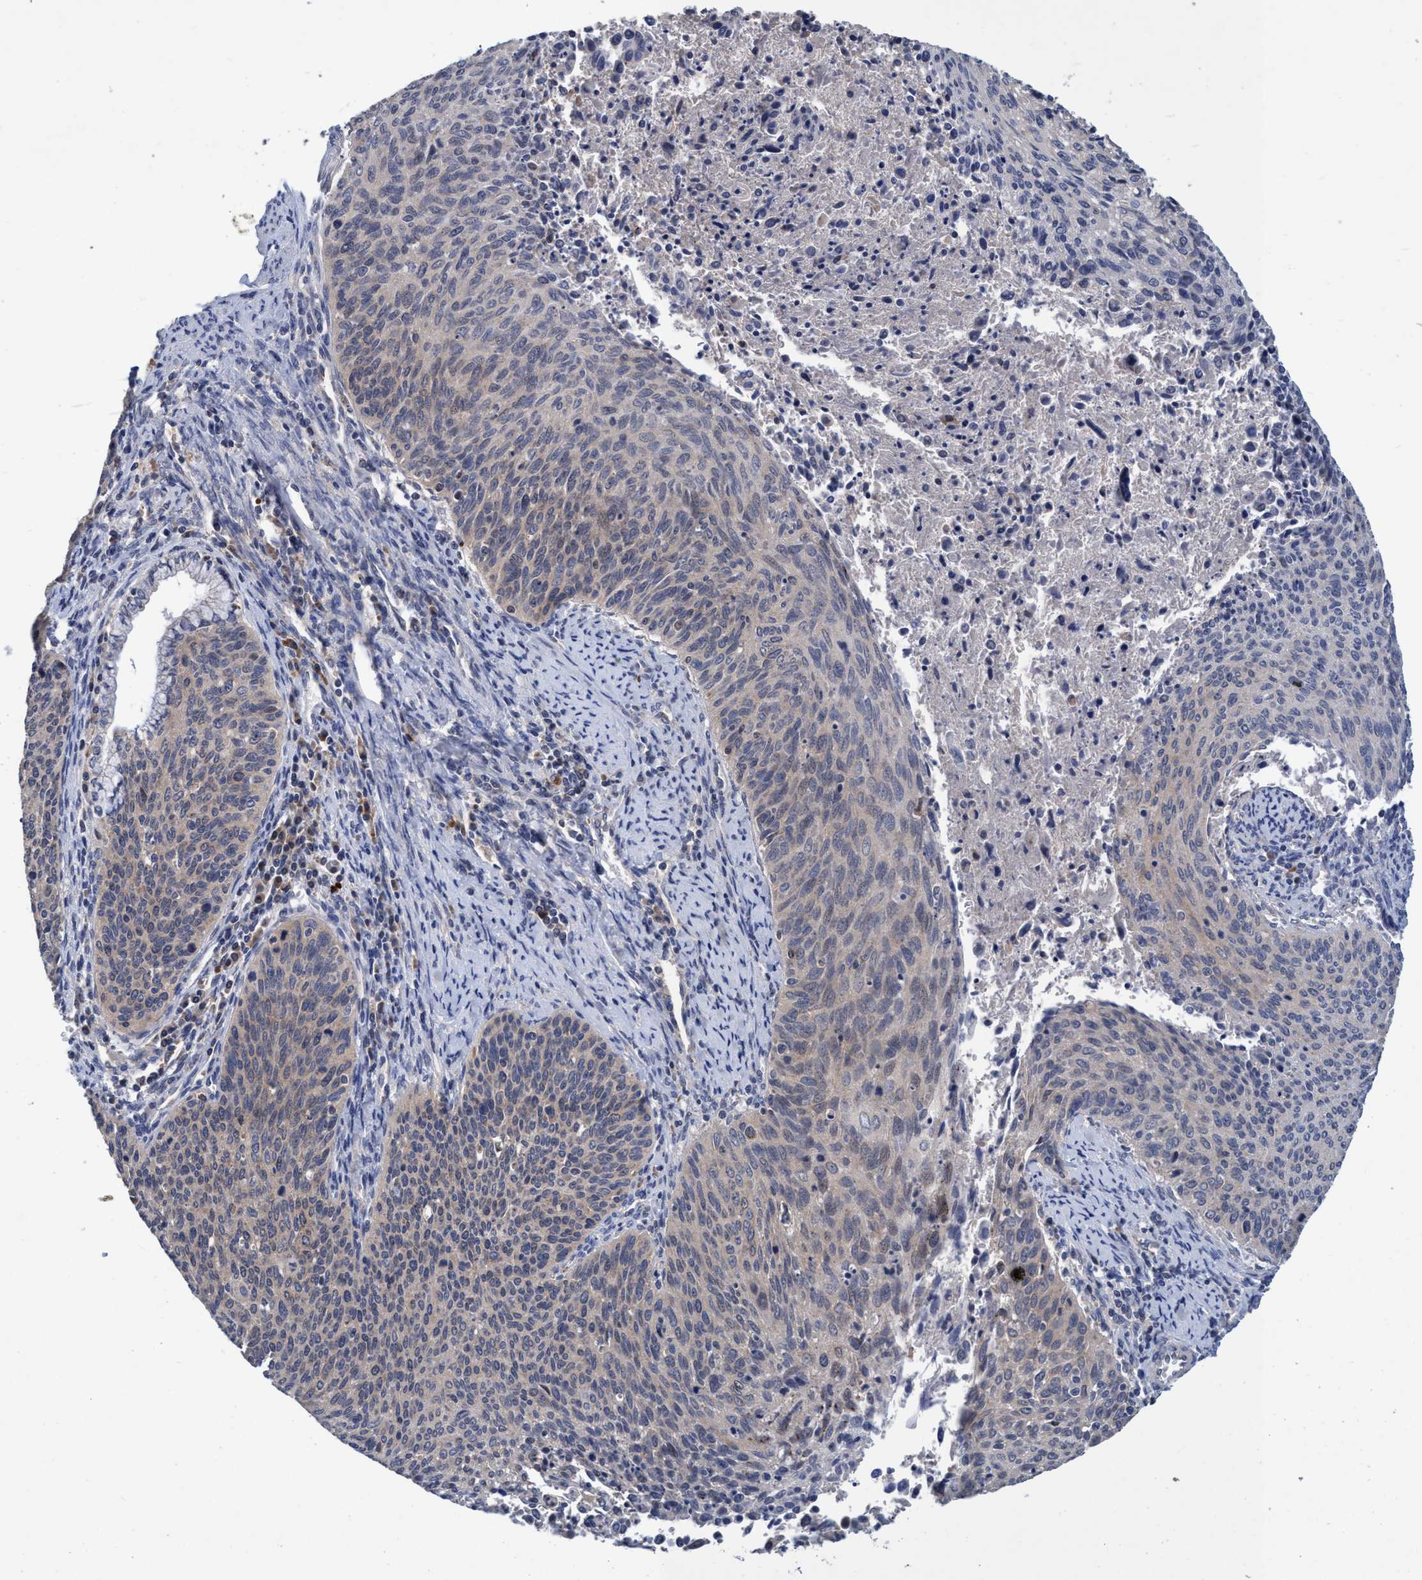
{"staining": {"intensity": "negative", "quantity": "none", "location": "none"}, "tissue": "cervical cancer", "cell_type": "Tumor cells", "image_type": "cancer", "snomed": [{"axis": "morphology", "description": "Squamous cell carcinoma, NOS"}, {"axis": "topography", "description": "Cervix"}], "caption": "DAB (3,3'-diaminobenzidine) immunohistochemical staining of human squamous cell carcinoma (cervical) reveals no significant positivity in tumor cells.", "gene": "CALCOCO2", "patient": {"sex": "female", "age": 55}}